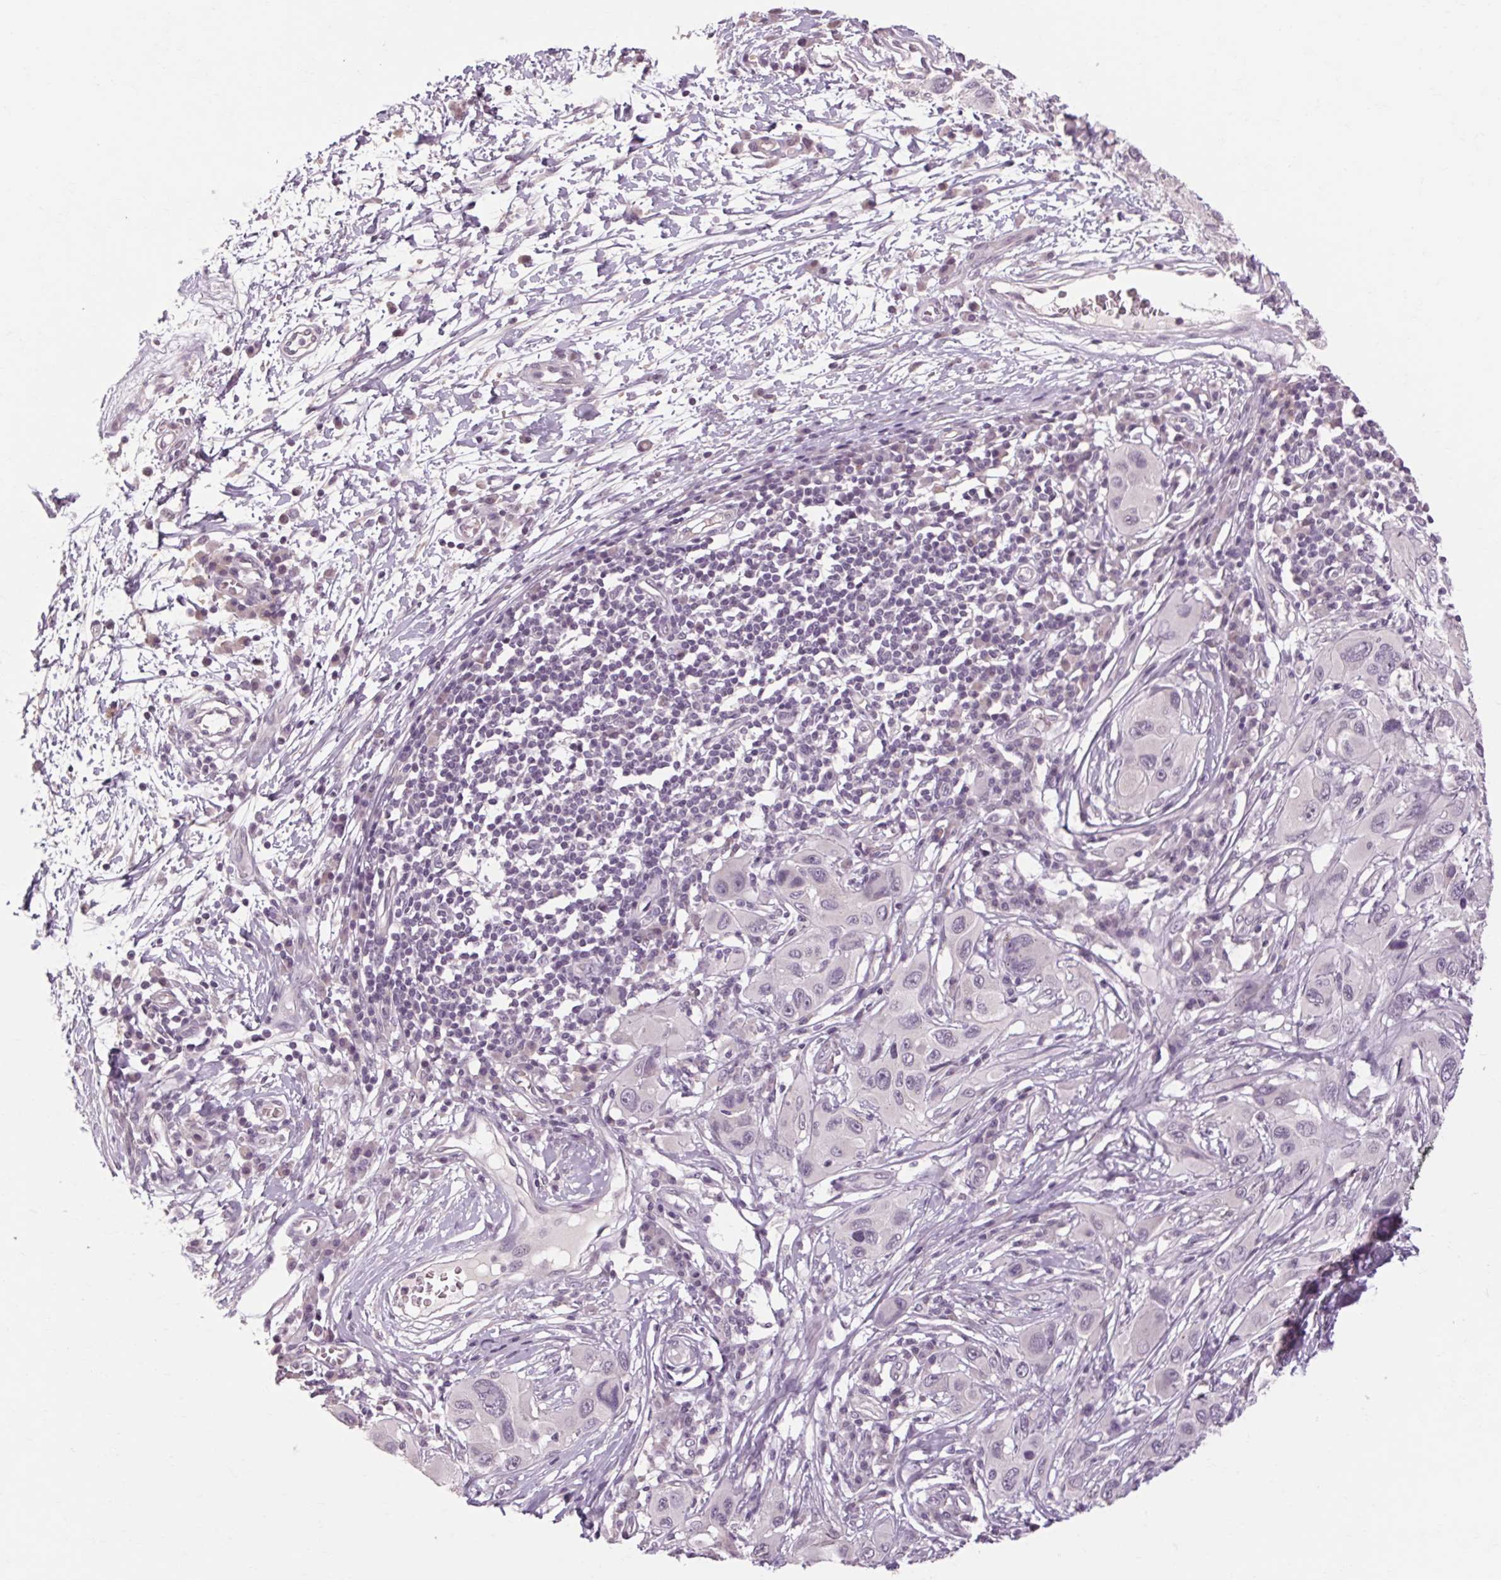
{"staining": {"intensity": "negative", "quantity": "none", "location": "none"}, "tissue": "melanoma", "cell_type": "Tumor cells", "image_type": "cancer", "snomed": [{"axis": "morphology", "description": "Malignant melanoma, NOS"}, {"axis": "topography", "description": "Skin"}], "caption": "High power microscopy histopathology image of an IHC image of melanoma, revealing no significant staining in tumor cells. (Immunohistochemistry, brightfield microscopy, high magnification).", "gene": "POMC", "patient": {"sex": "male", "age": 53}}